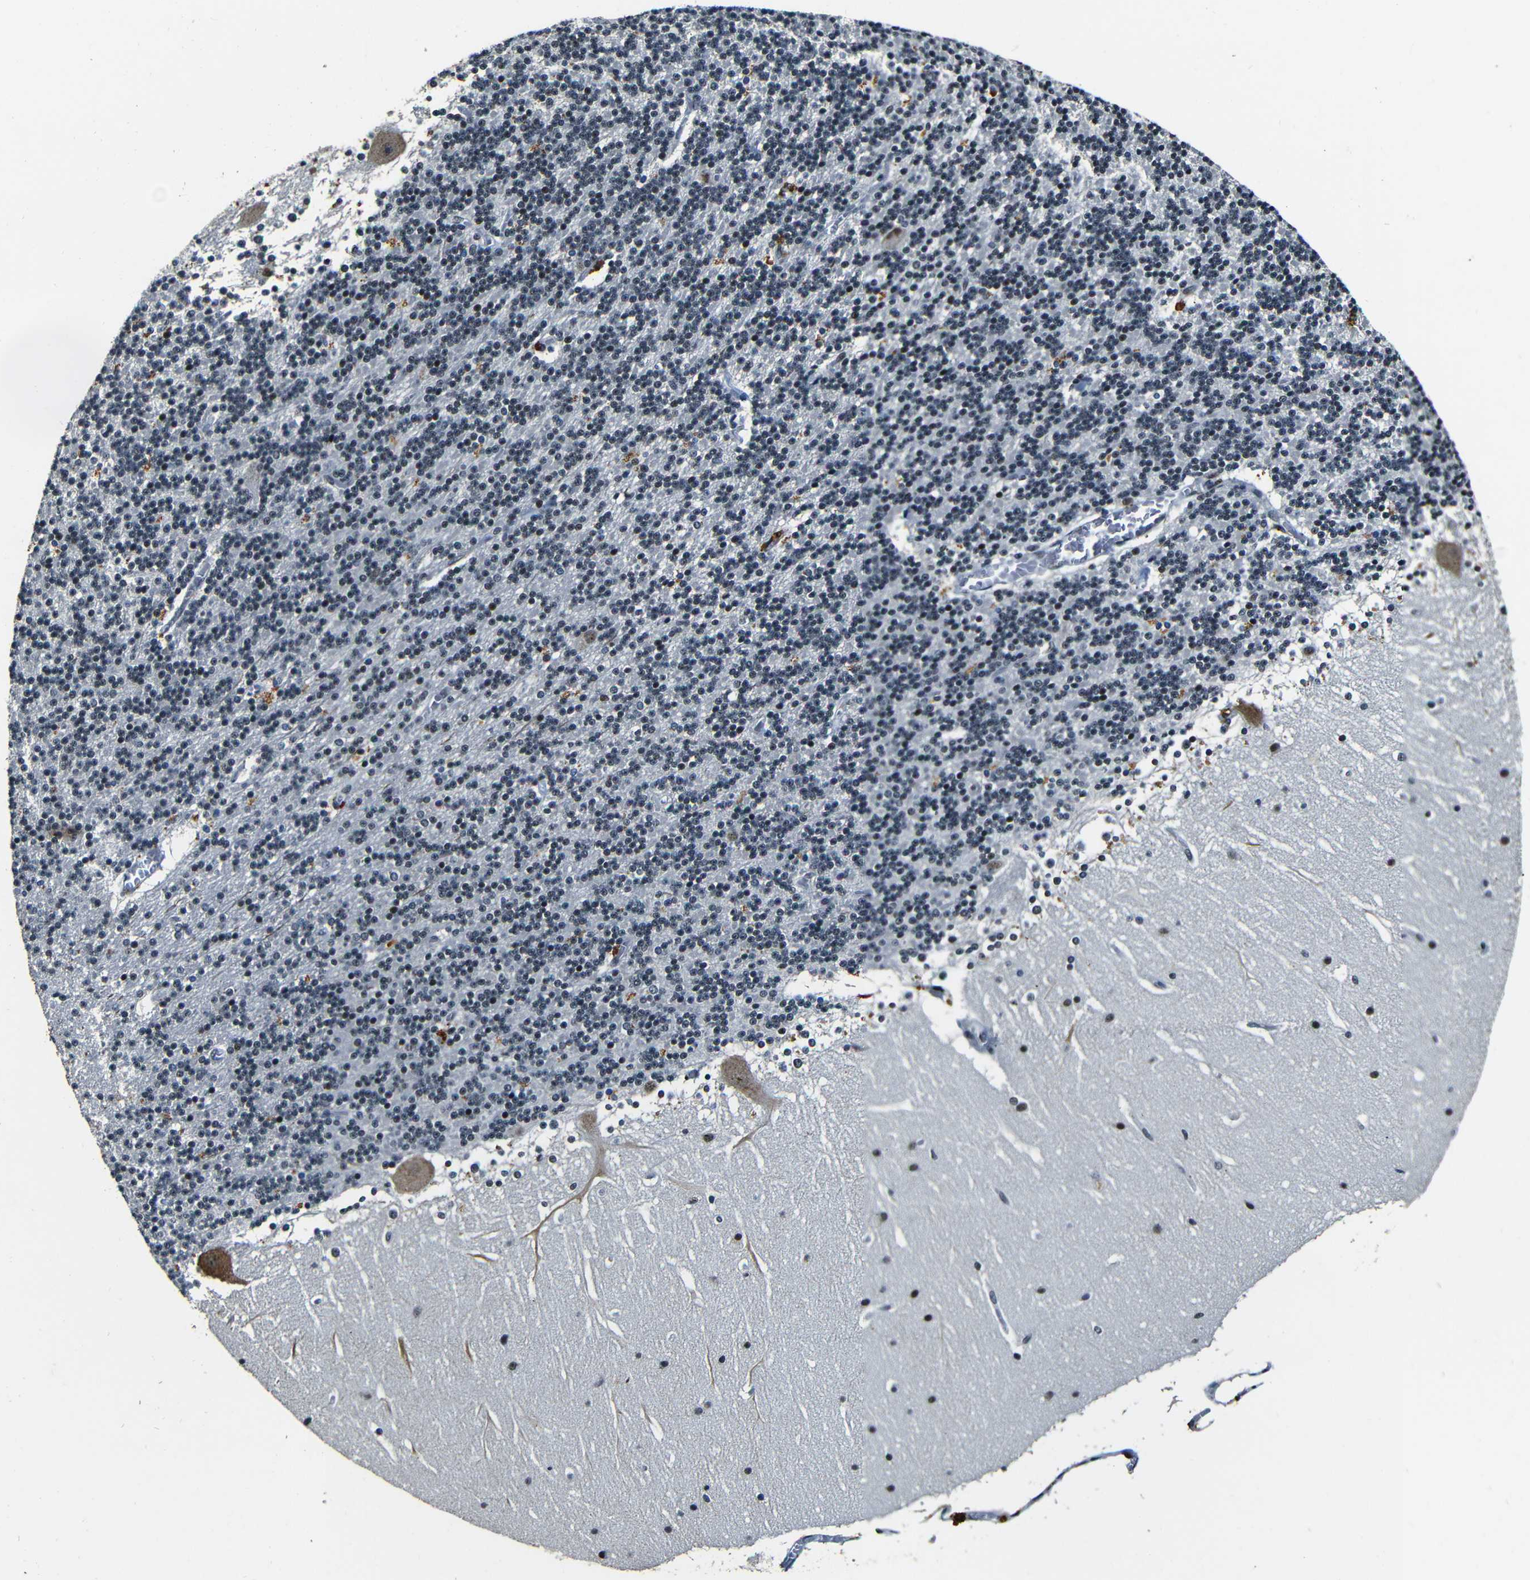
{"staining": {"intensity": "weak", "quantity": "25%-75%", "location": "nuclear"}, "tissue": "cerebellum", "cell_type": "Cells in granular layer", "image_type": "normal", "snomed": [{"axis": "morphology", "description": "Normal tissue, NOS"}, {"axis": "topography", "description": "Cerebellum"}], "caption": "This is an image of immunohistochemistry staining of unremarkable cerebellum, which shows weak positivity in the nuclear of cells in granular layer.", "gene": "FOXD4L1", "patient": {"sex": "female", "age": 19}}